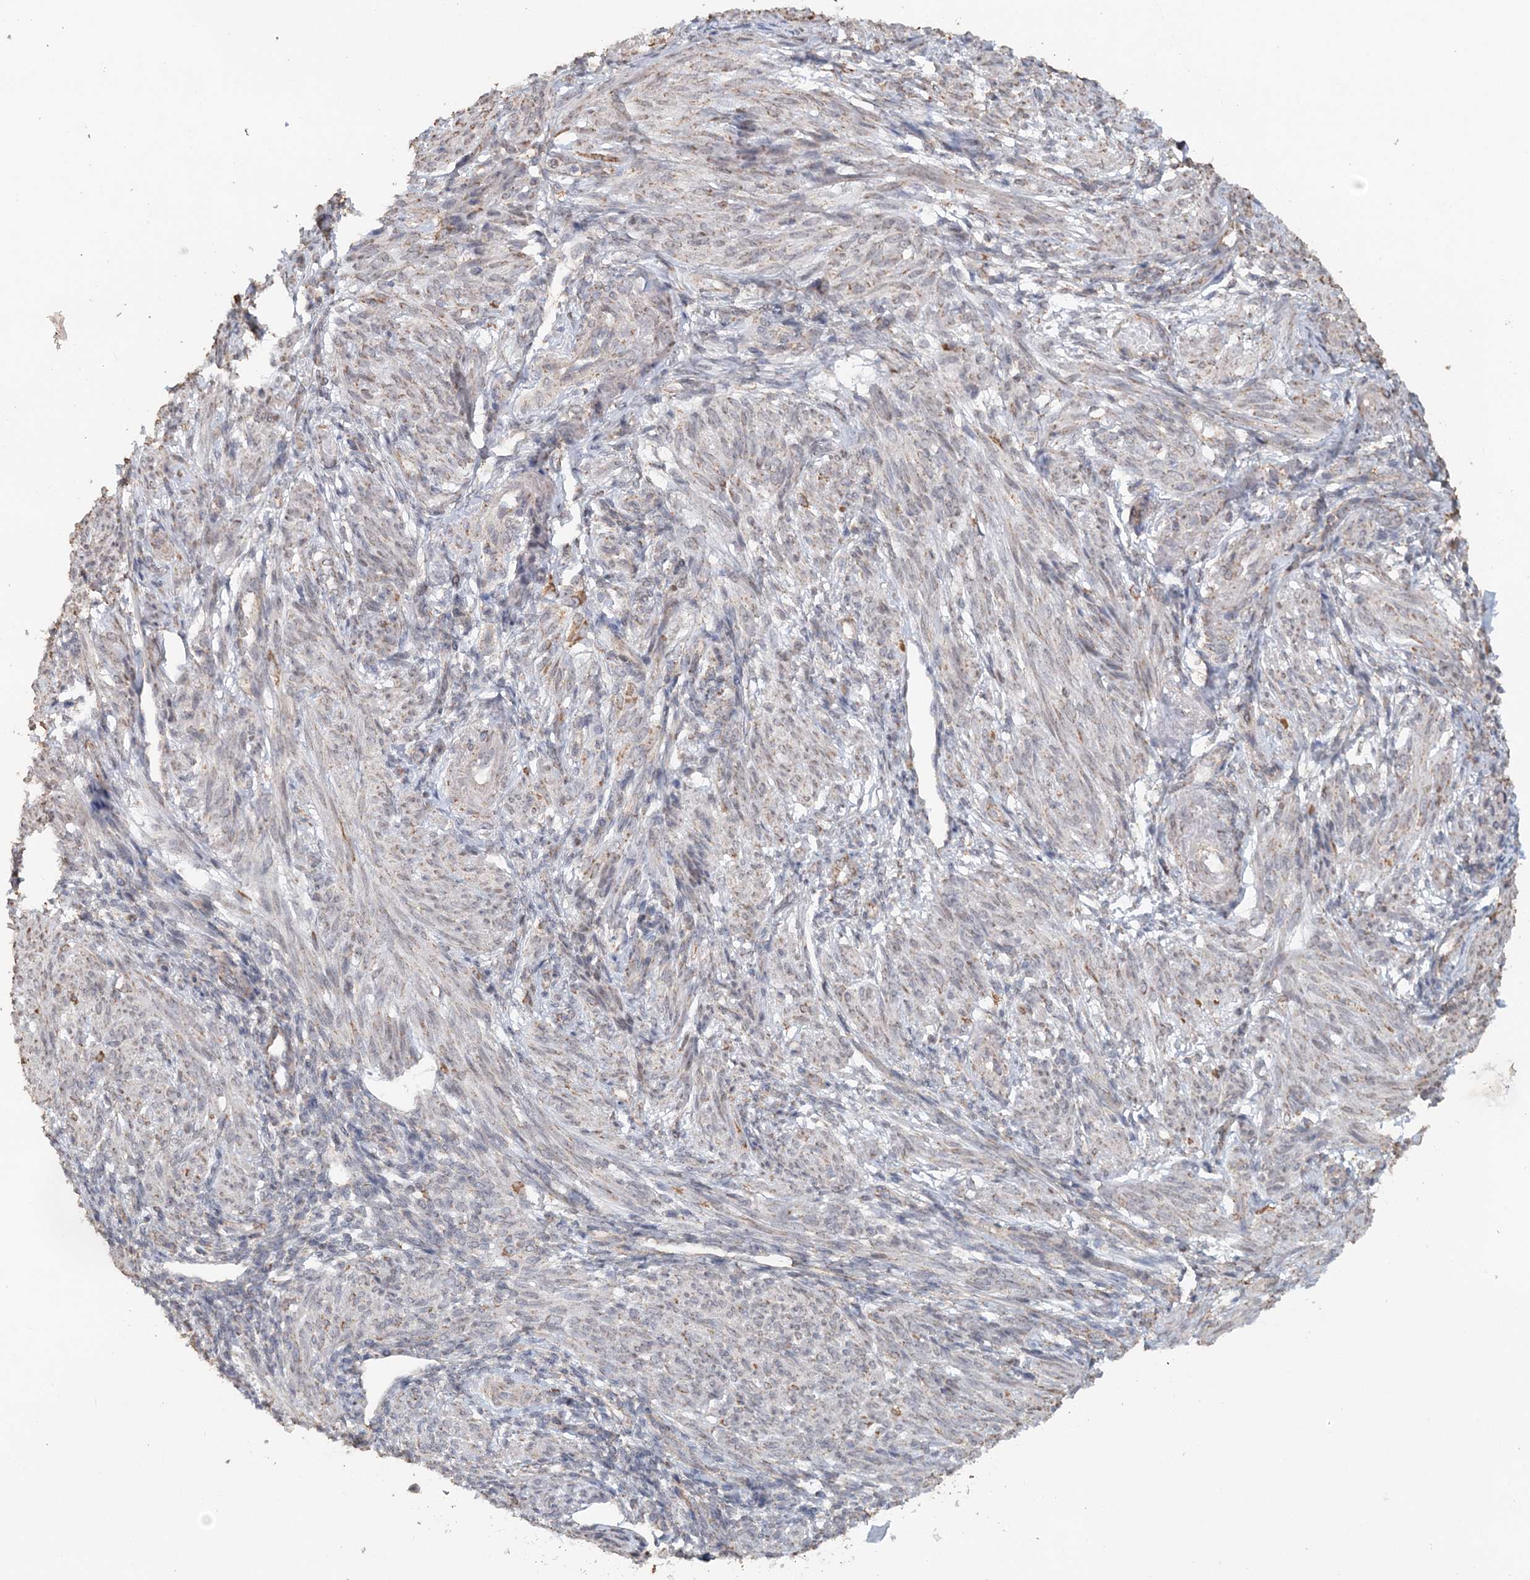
{"staining": {"intensity": "weak", "quantity": "25%-75%", "location": "cytoplasmic/membranous"}, "tissue": "smooth muscle", "cell_type": "Smooth muscle cells", "image_type": "normal", "snomed": [{"axis": "morphology", "description": "Normal tissue, NOS"}, {"axis": "topography", "description": "Smooth muscle"}], "caption": "Brown immunohistochemical staining in normal smooth muscle exhibits weak cytoplasmic/membranous expression in approximately 25%-75% of smooth muscle cells. The protein of interest is shown in brown color, while the nuclei are stained blue.", "gene": "FBXO38", "patient": {"sex": "female", "age": 39}}